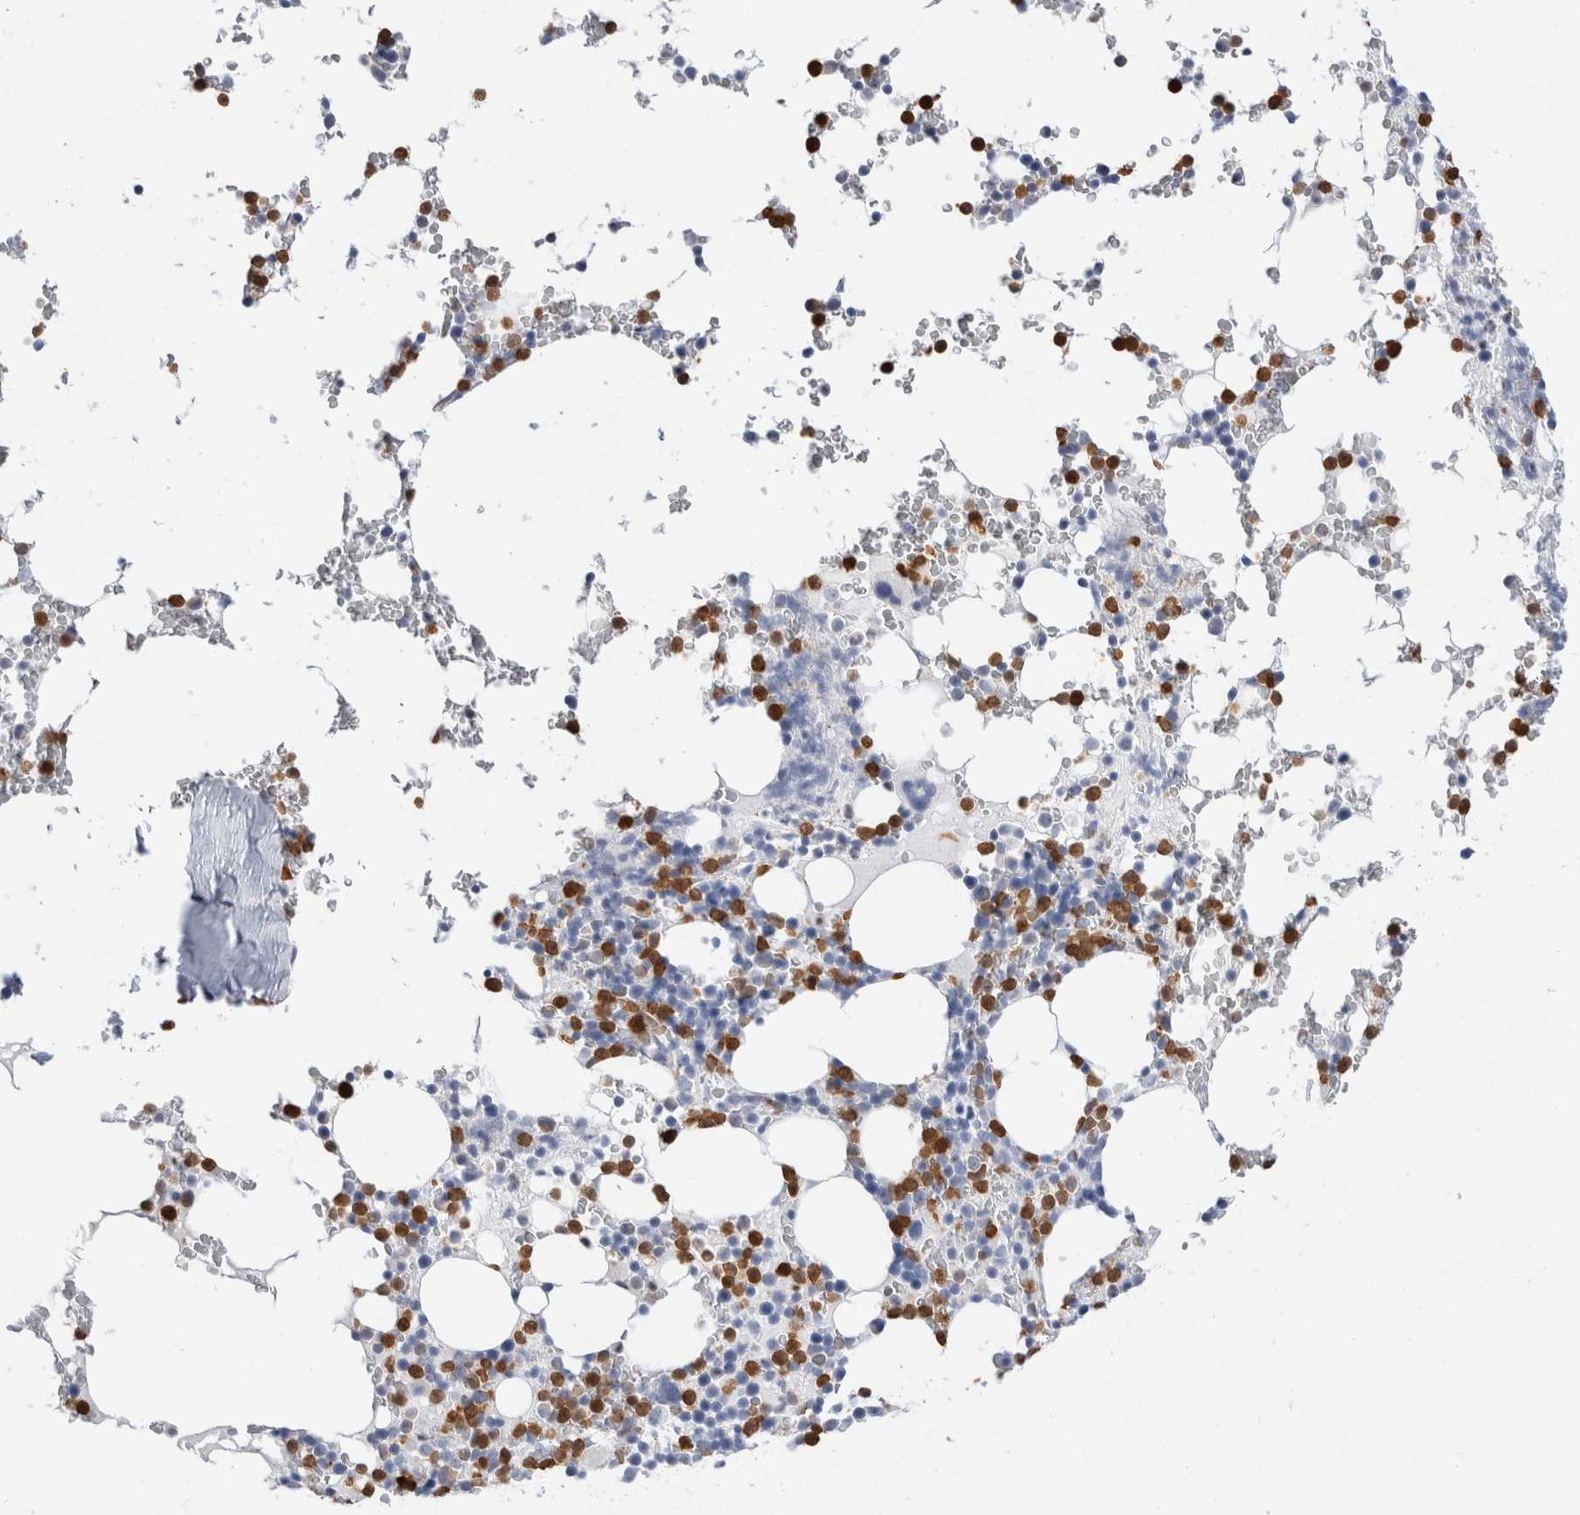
{"staining": {"intensity": "strong", "quantity": "25%-75%", "location": "cytoplasmic/membranous,nuclear"}, "tissue": "bone marrow", "cell_type": "Hematopoietic cells", "image_type": "normal", "snomed": [{"axis": "morphology", "description": "Normal tissue, NOS"}, {"axis": "topography", "description": "Bone marrow"}], "caption": "Immunohistochemistry (DAB (3,3'-diaminobenzidine)) staining of benign human bone marrow exhibits strong cytoplasmic/membranous,nuclear protein positivity in approximately 25%-75% of hematopoietic cells.", "gene": "SLC10A5", "patient": {"sex": "male", "age": 58}}